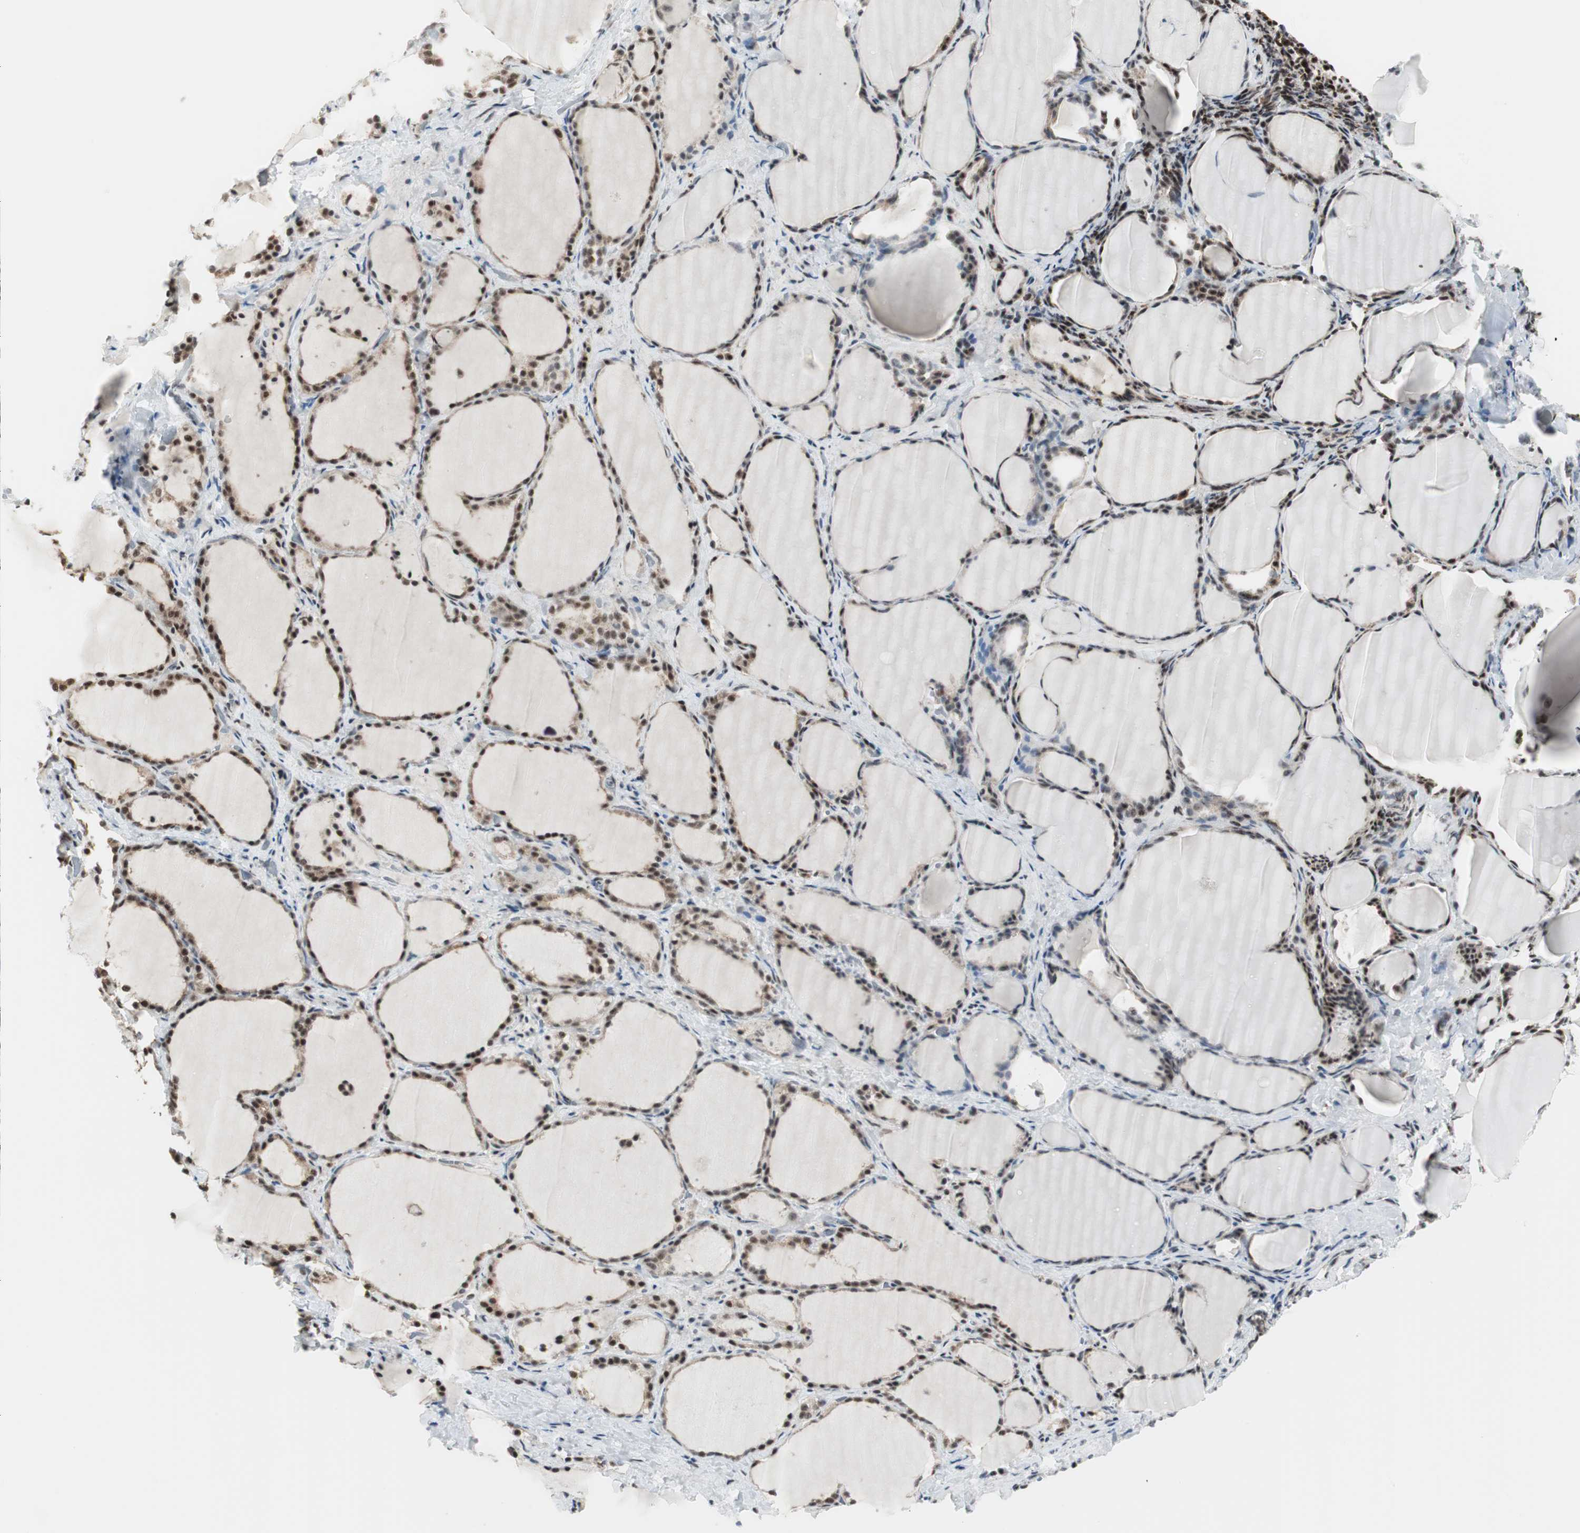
{"staining": {"intensity": "moderate", "quantity": ">75%", "location": "nuclear"}, "tissue": "thyroid gland", "cell_type": "Glandular cells", "image_type": "normal", "snomed": [{"axis": "morphology", "description": "Normal tissue, NOS"}, {"axis": "morphology", "description": "Papillary adenocarcinoma, NOS"}, {"axis": "topography", "description": "Thyroid gland"}], "caption": "Moderate nuclear expression is seen in about >75% of glandular cells in unremarkable thyroid gland.", "gene": "SMARCE1", "patient": {"sex": "female", "age": 30}}